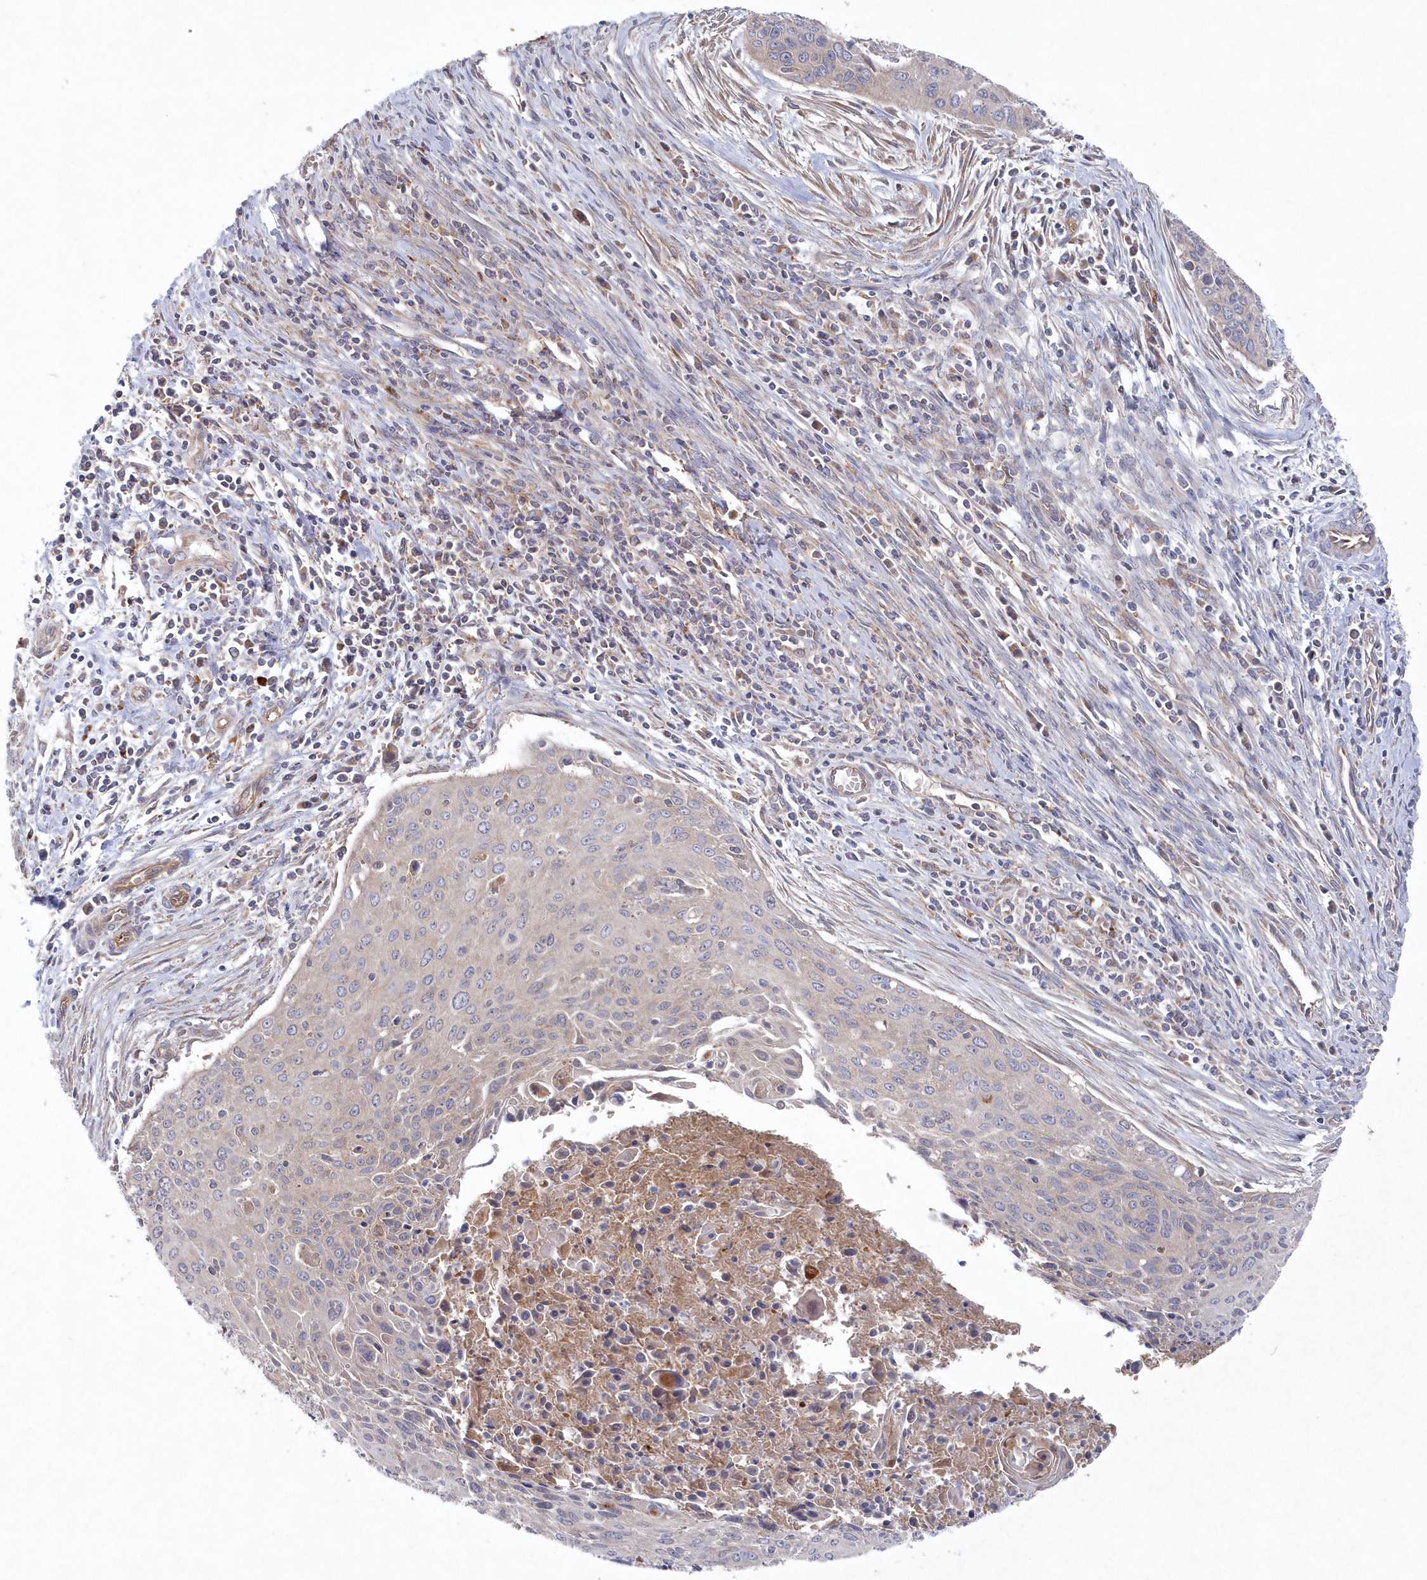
{"staining": {"intensity": "negative", "quantity": "none", "location": "none"}, "tissue": "cervical cancer", "cell_type": "Tumor cells", "image_type": "cancer", "snomed": [{"axis": "morphology", "description": "Squamous cell carcinoma, NOS"}, {"axis": "topography", "description": "Cervix"}], "caption": "IHC of cervical squamous cell carcinoma reveals no expression in tumor cells.", "gene": "ASNSD1", "patient": {"sex": "female", "age": 55}}